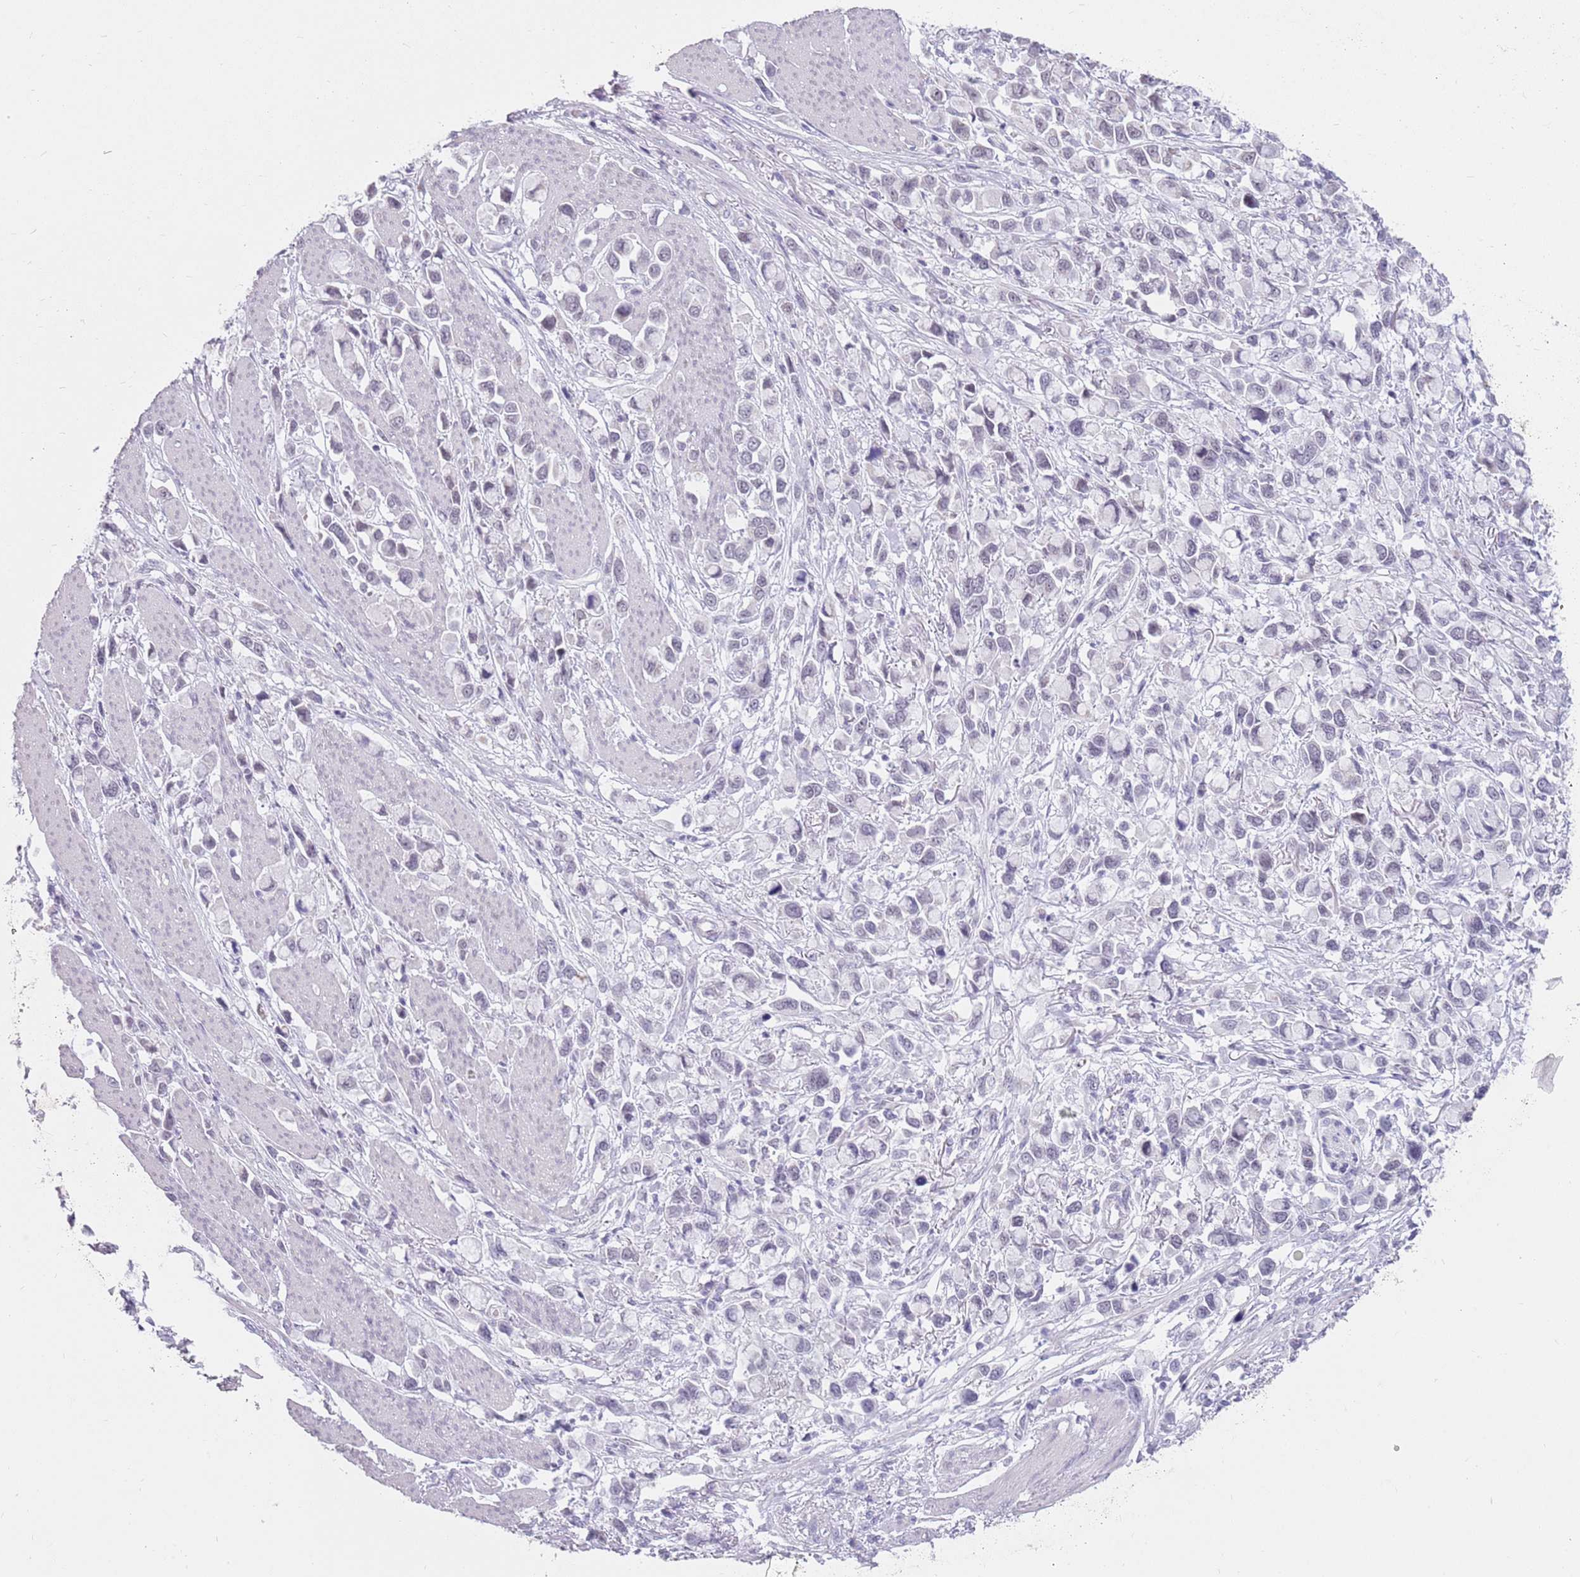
{"staining": {"intensity": "weak", "quantity": "<25%", "location": "nuclear"}, "tissue": "stomach cancer", "cell_type": "Tumor cells", "image_type": "cancer", "snomed": [{"axis": "morphology", "description": "Adenocarcinoma, NOS"}, {"axis": "topography", "description": "Stomach"}], "caption": "This photomicrograph is of stomach cancer (adenocarcinoma) stained with immunohistochemistry to label a protein in brown with the nuclei are counter-stained blue. There is no positivity in tumor cells.", "gene": "ZNF574", "patient": {"sex": "female", "age": 81}}